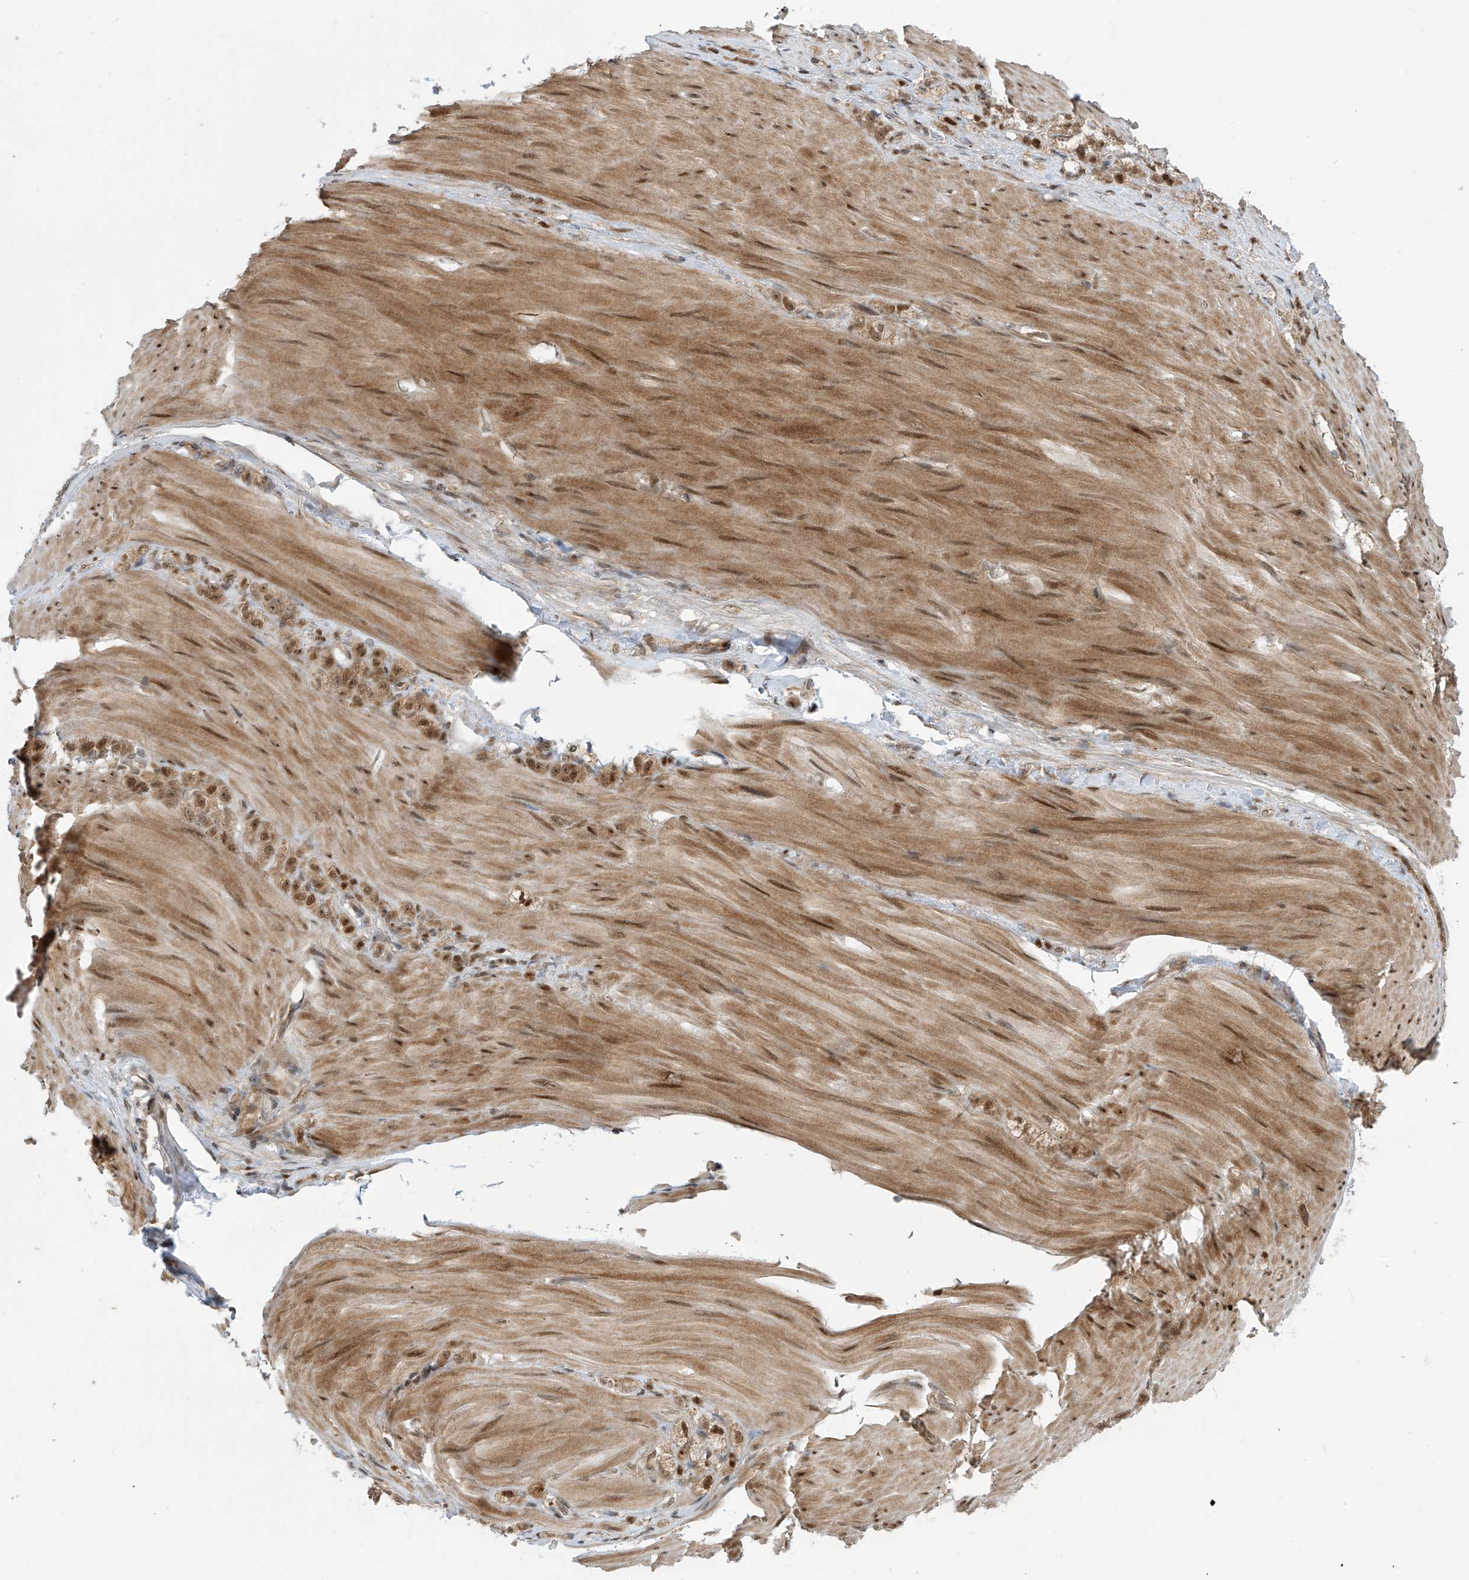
{"staining": {"intensity": "moderate", "quantity": ">75%", "location": "cytoplasmic/membranous,nuclear"}, "tissue": "stomach cancer", "cell_type": "Tumor cells", "image_type": "cancer", "snomed": [{"axis": "morphology", "description": "Normal tissue, NOS"}, {"axis": "morphology", "description": "Adenocarcinoma, NOS"}, {"axis": "topography", "description": "Stomach"}], "caption": "Stomach cancer stained with immunohistochemistry demonstrates moderate cytoplasmic/membranous and nuclear positivity in about >75% of tumor cells. (IHC, brightfield microscopy, high magnification).", "gene": "LAGE3", "patient": {"sex": "male", "age": 82}}